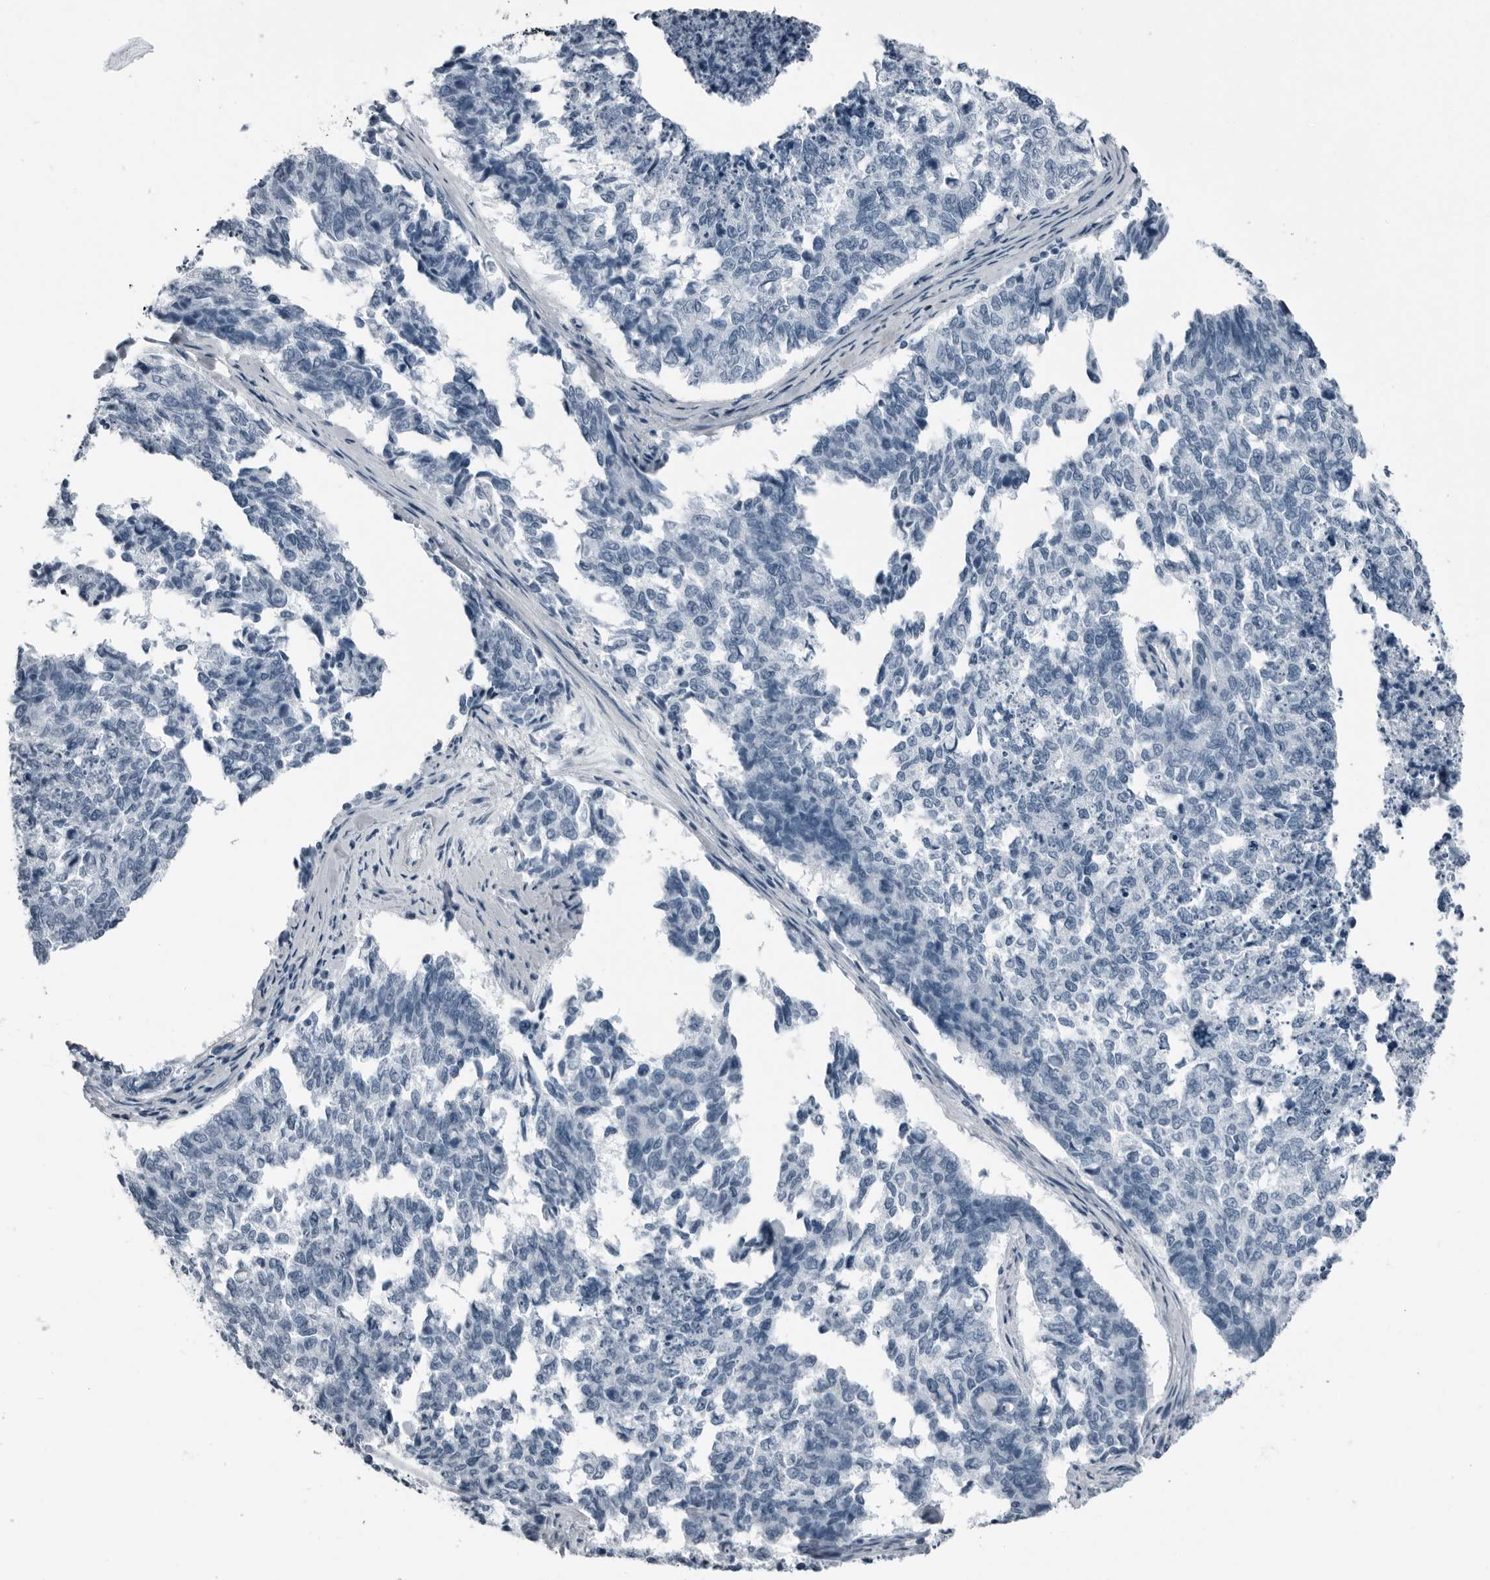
{"staining": {"intensity": "negative", "quantity": "none", "location": "none"}, "tissue": "cervical cancer", "cell_type": "Tumor cells", "image_type": "cancer", "snomed": [{"axis": "morphology", "description": "Squamous cell carcinoma, NOS"}, {"axis": "topography", "description": "Cervix"}], "caption": "The IHC image has no significant staining in tumor cells of cervical cancer (squamous cell carcinoma) tissue.", "gene": "PRSS1", "patient": {"sex": "female", "age": 63}}